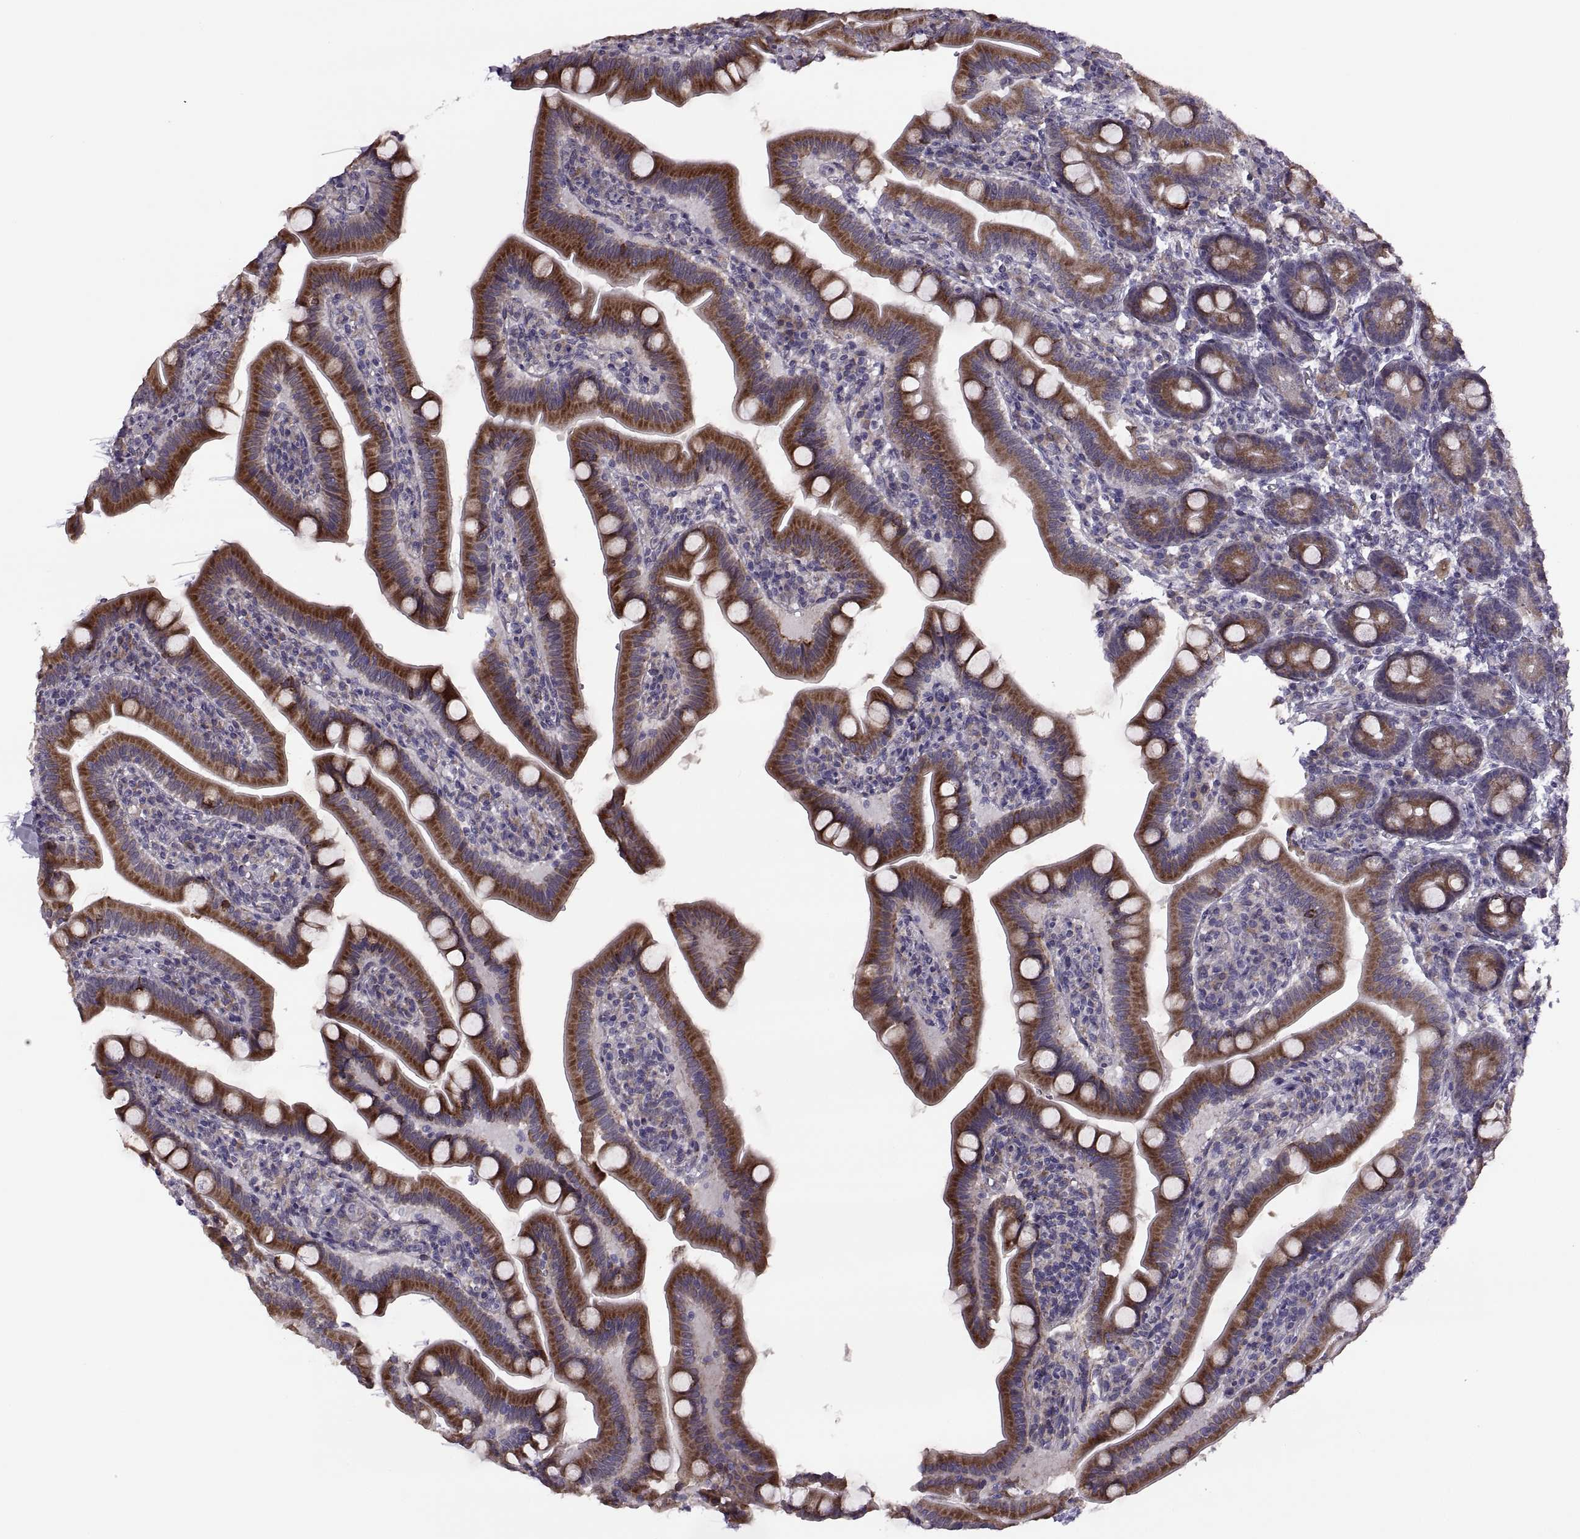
{"staining": {"intensity": "strong", "quantity": ">75%", "location": "cytoplasmic/membranous"}, "tissue": "small intestine", "cell_type": "Glandular cells", "image_type": "normal", "snomed": [{"axis": "morphology", "description": "Normal tissue, NOS"}, {"axis": "topography", "description": "Small intestine"}], "caption": "Immunohistochemistry (IHC) photomicrograph of unremarkable small intestine: small intestine stained using immunohistochemistry (IHC) shows high levels of strong protein expression localized specifically in the cytoplasmic/membranous of glandular cells, appearing as a cytoplasmic/membranous brown color.", "gene": "LETM2", "patient": {"sex": "male", "age": 66}}